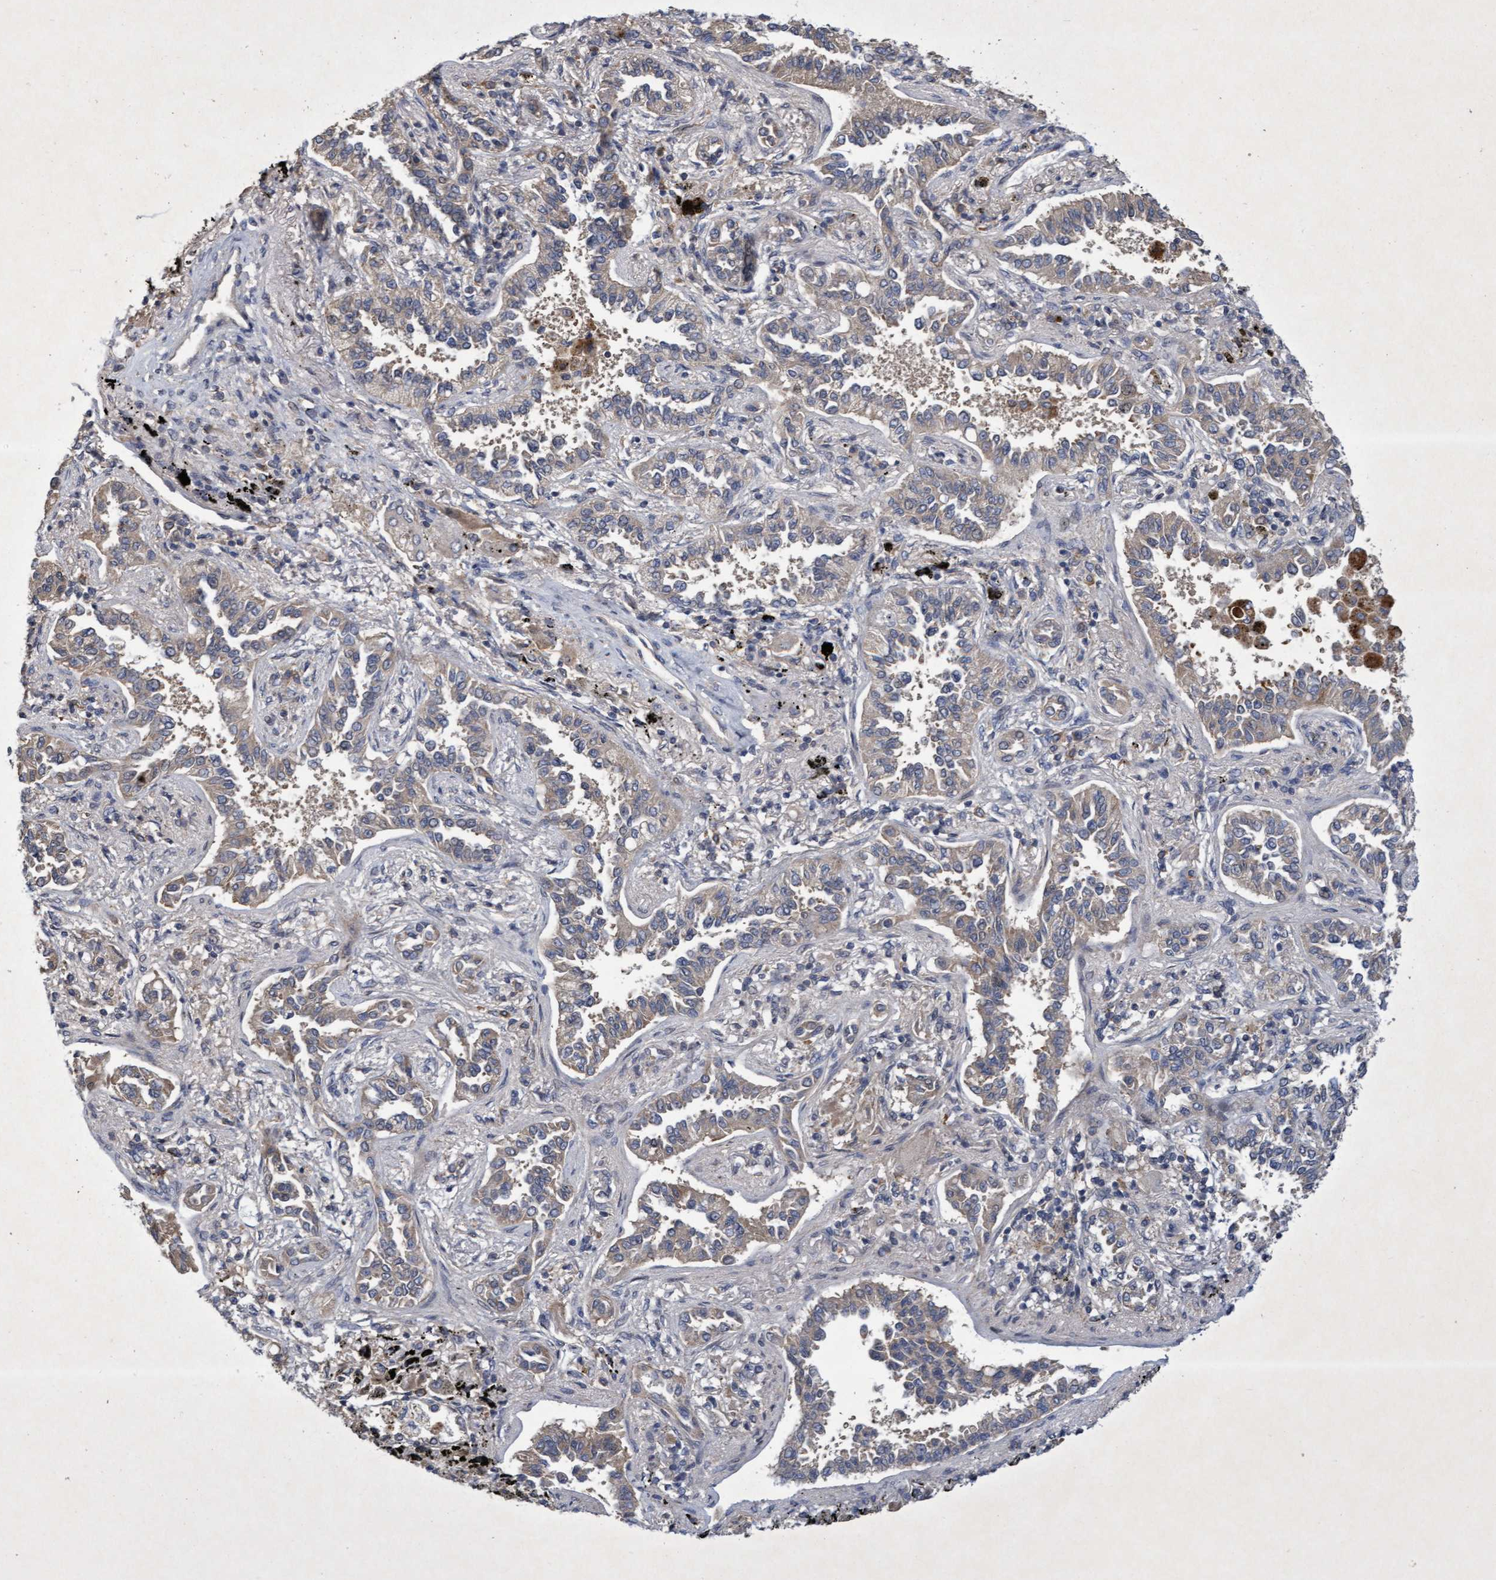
{"staining": {"intensity": "weak", "quantity": "<25%", "location": "cytoplasmic/membranous"}, "tissue": "lung cancer", "cell_type": "Tumor cells", "image_type": "cancer", "snomed": [{"axis": "morphology", "description": "Normal tissue, NOS"}, {"axis": "morphology", "description": "Adenocarcinoma, NOS"}, {"axis": "topography", "description": "Lung"}], "caption": "An image of lung cancer stained for a protein exhibits no brown staining in tumor cells.", "gene": "ZNF677", "patient": {"sex": "male", "age": 59}}